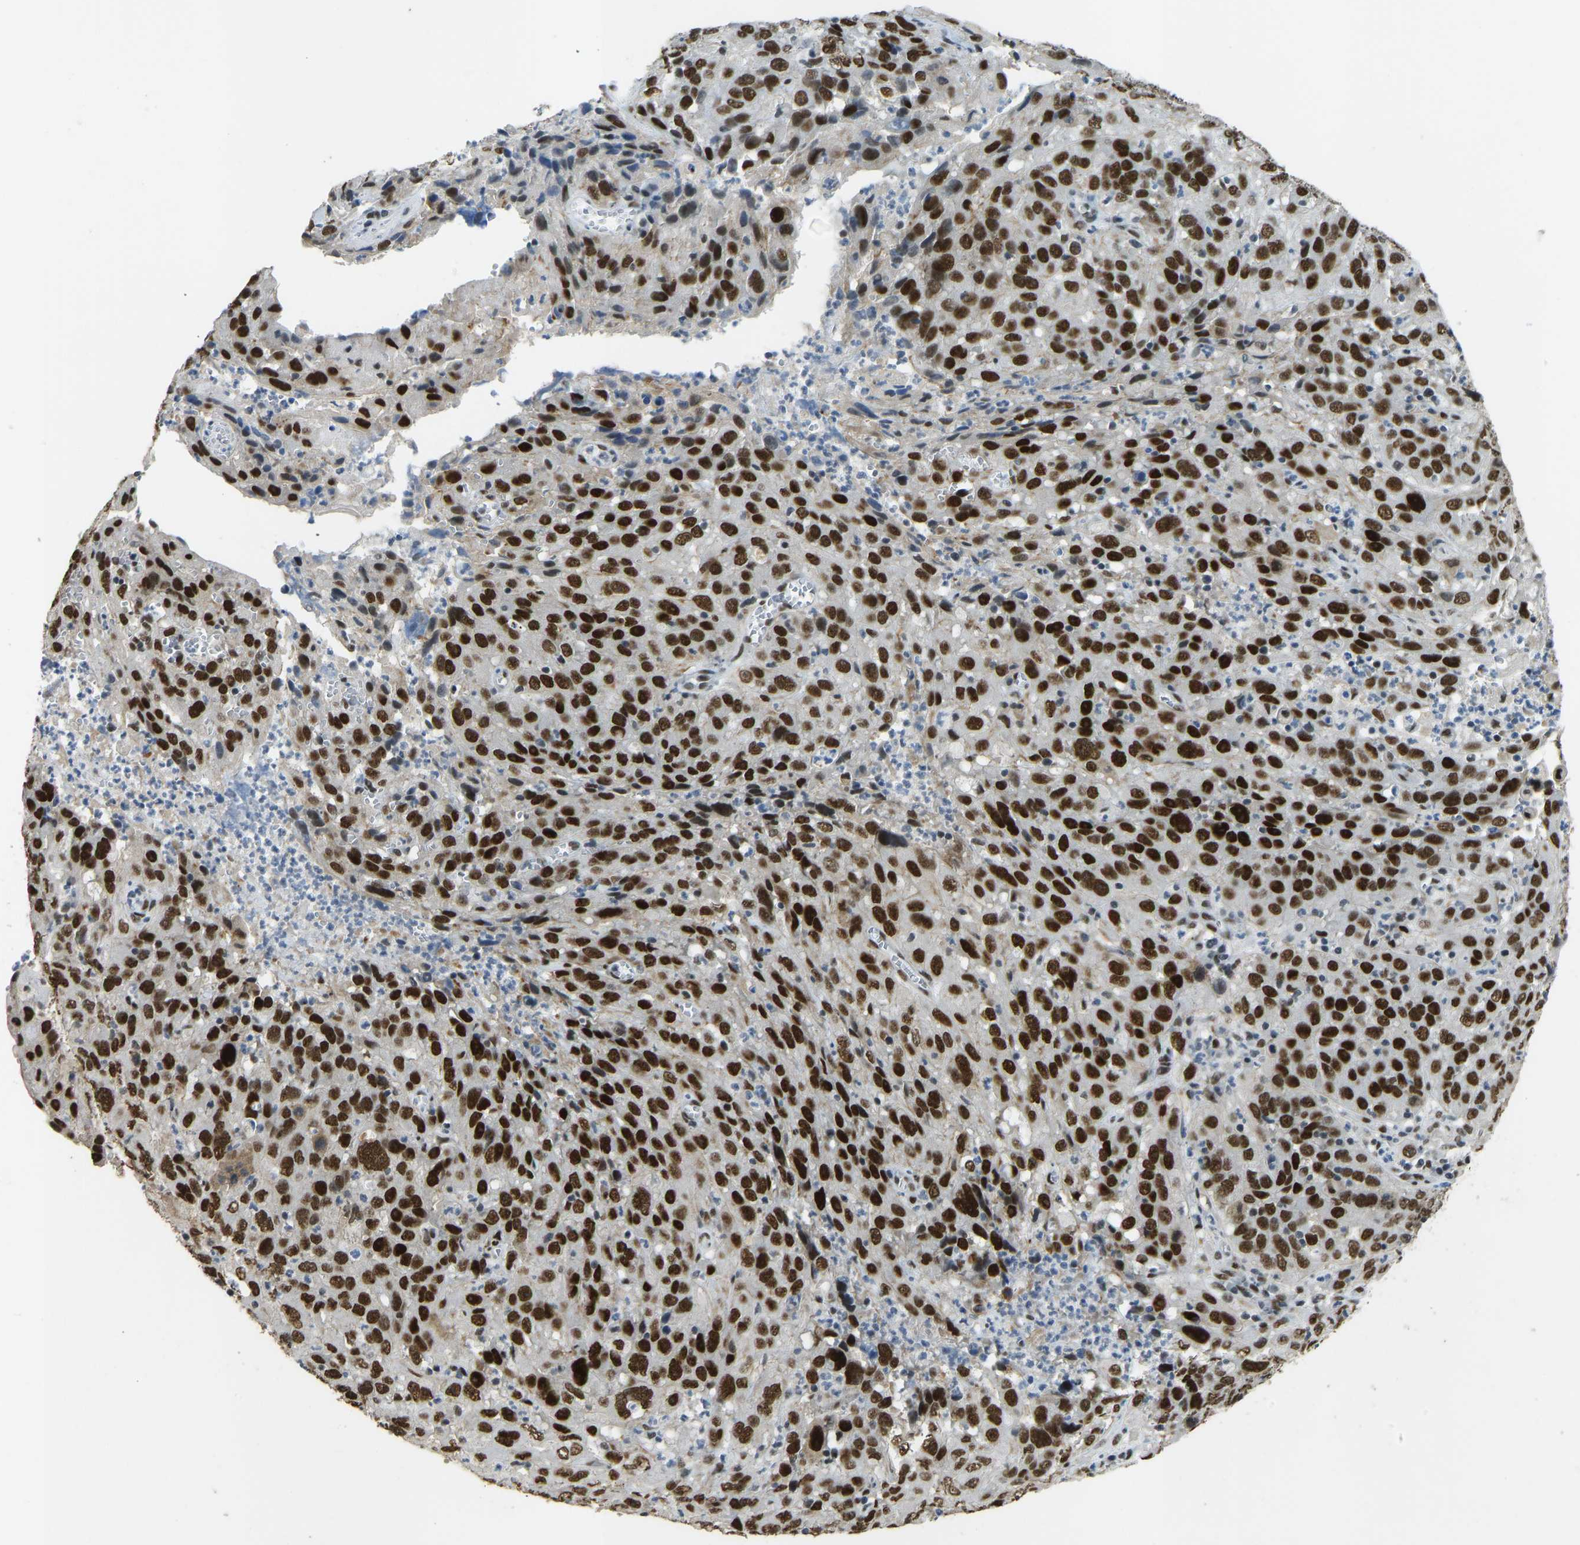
{"staining": {"intensity": "strong", "quantity": ">75%", "location": "nuclear"}, "tissue": "cervical cancer", "cell_type": "Tumor cells", "image_type": "cancer", "snomed": [{"axis": "morphology", "description": "Squamous cell carcinoma, NOS"}, {"axis": "topography", "description": "Cervix"}], "caption": "A brown stain highlights strong nuclear positivity of a protein in human cervical cancer tumor cells.", "gene": "FOXK1", "patient": {"sex": "female", "age": 32}}